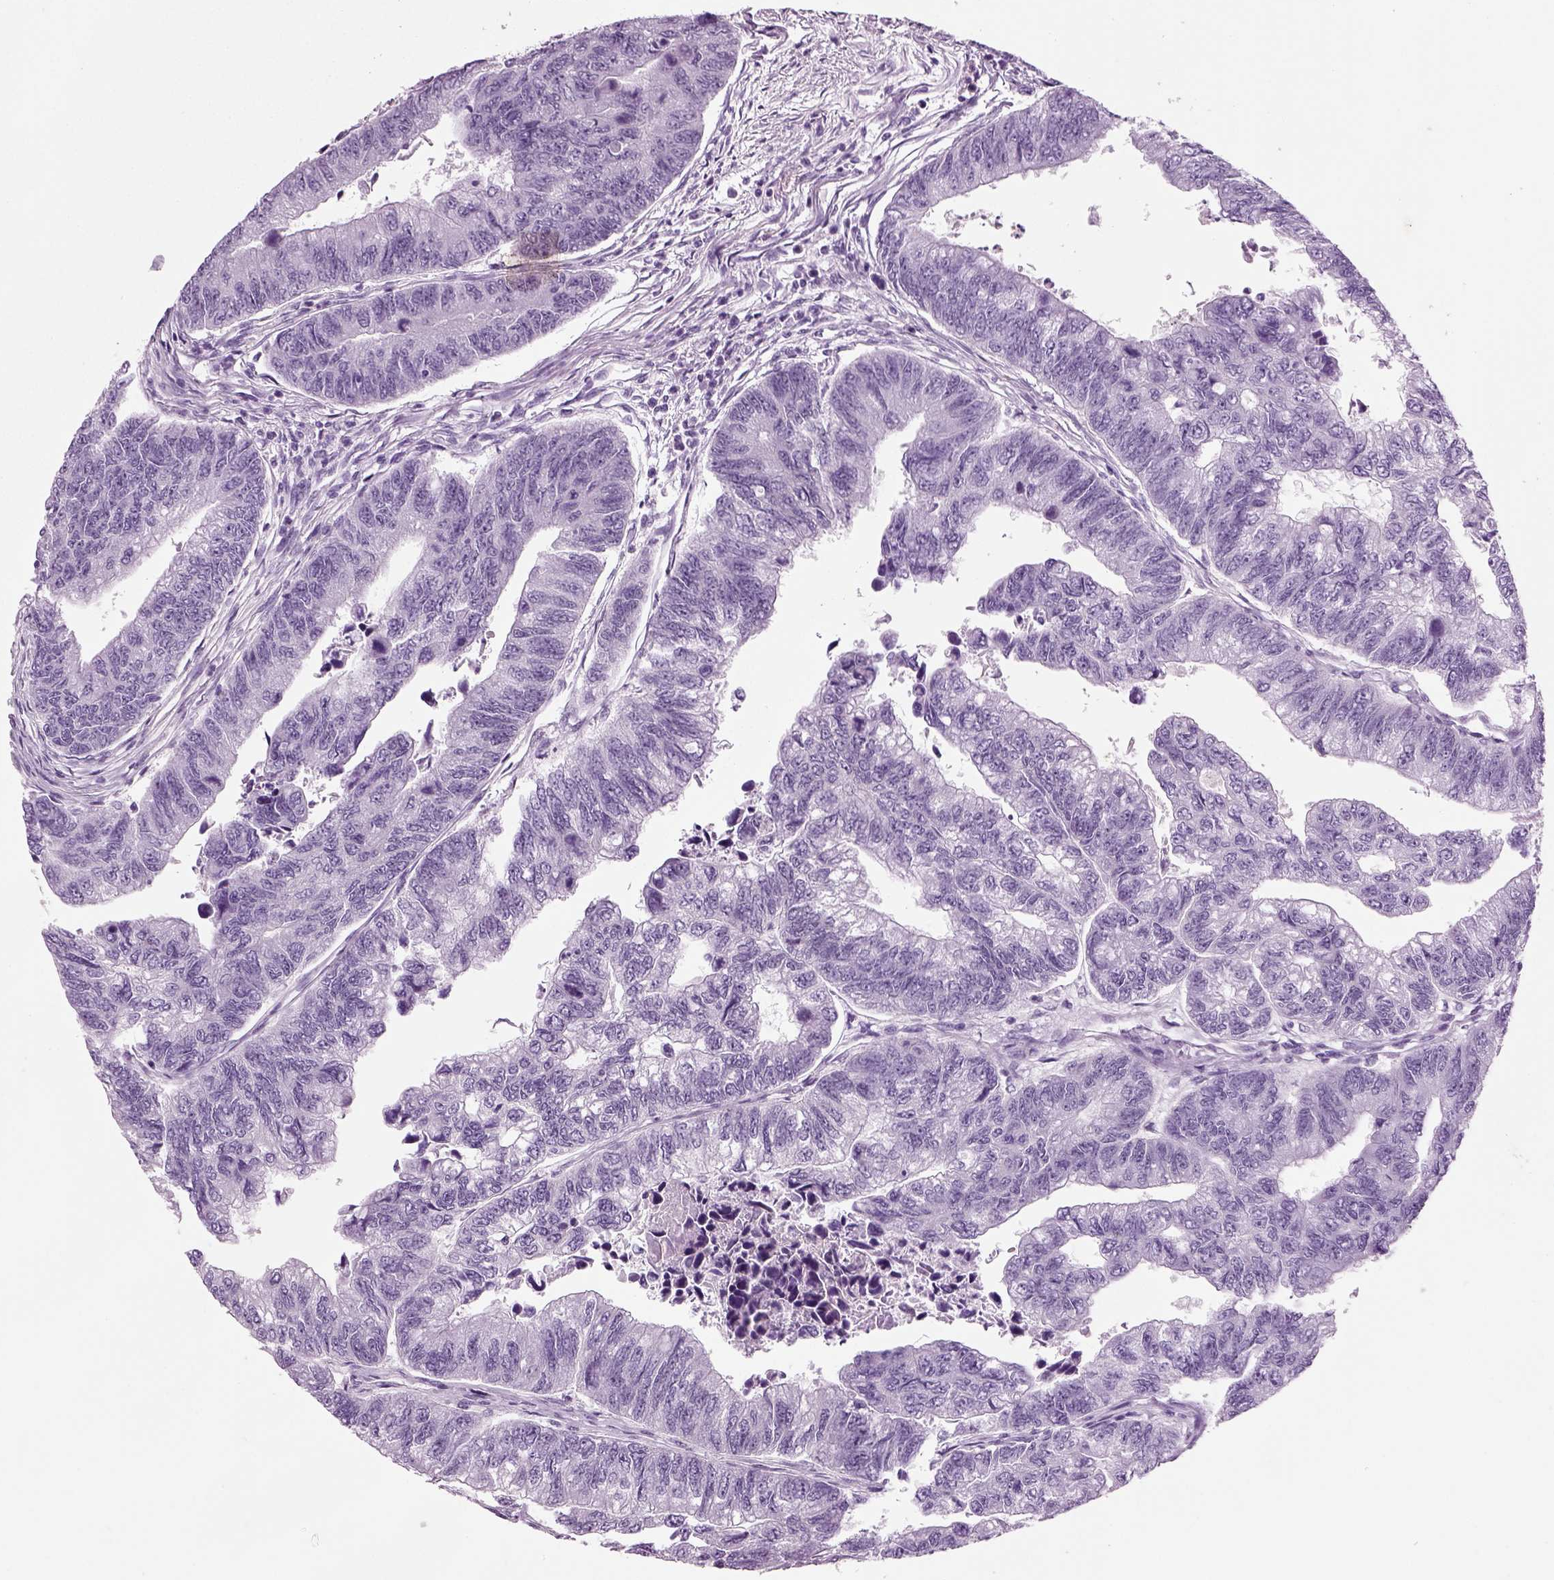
{"staining": {"intensity": "negative", "quantity": "none", "location": "none"}, "tissue": "colorectal cancer", "cell_type": "Tumor cells", "image_type": "cancer", "snomed": [{"axis": "morphology", "description": "Adenocarcinoma, NOS"}, {"axis": "topography", "description": "Colon"}], "caption": "Adenocarcinoma (colorectal) stained for a protein using immunohistochemistry (IHC) shows no staining tumor cells.", "gene": "CRABP1", "patient": {"sex": "female", "age": 65}}